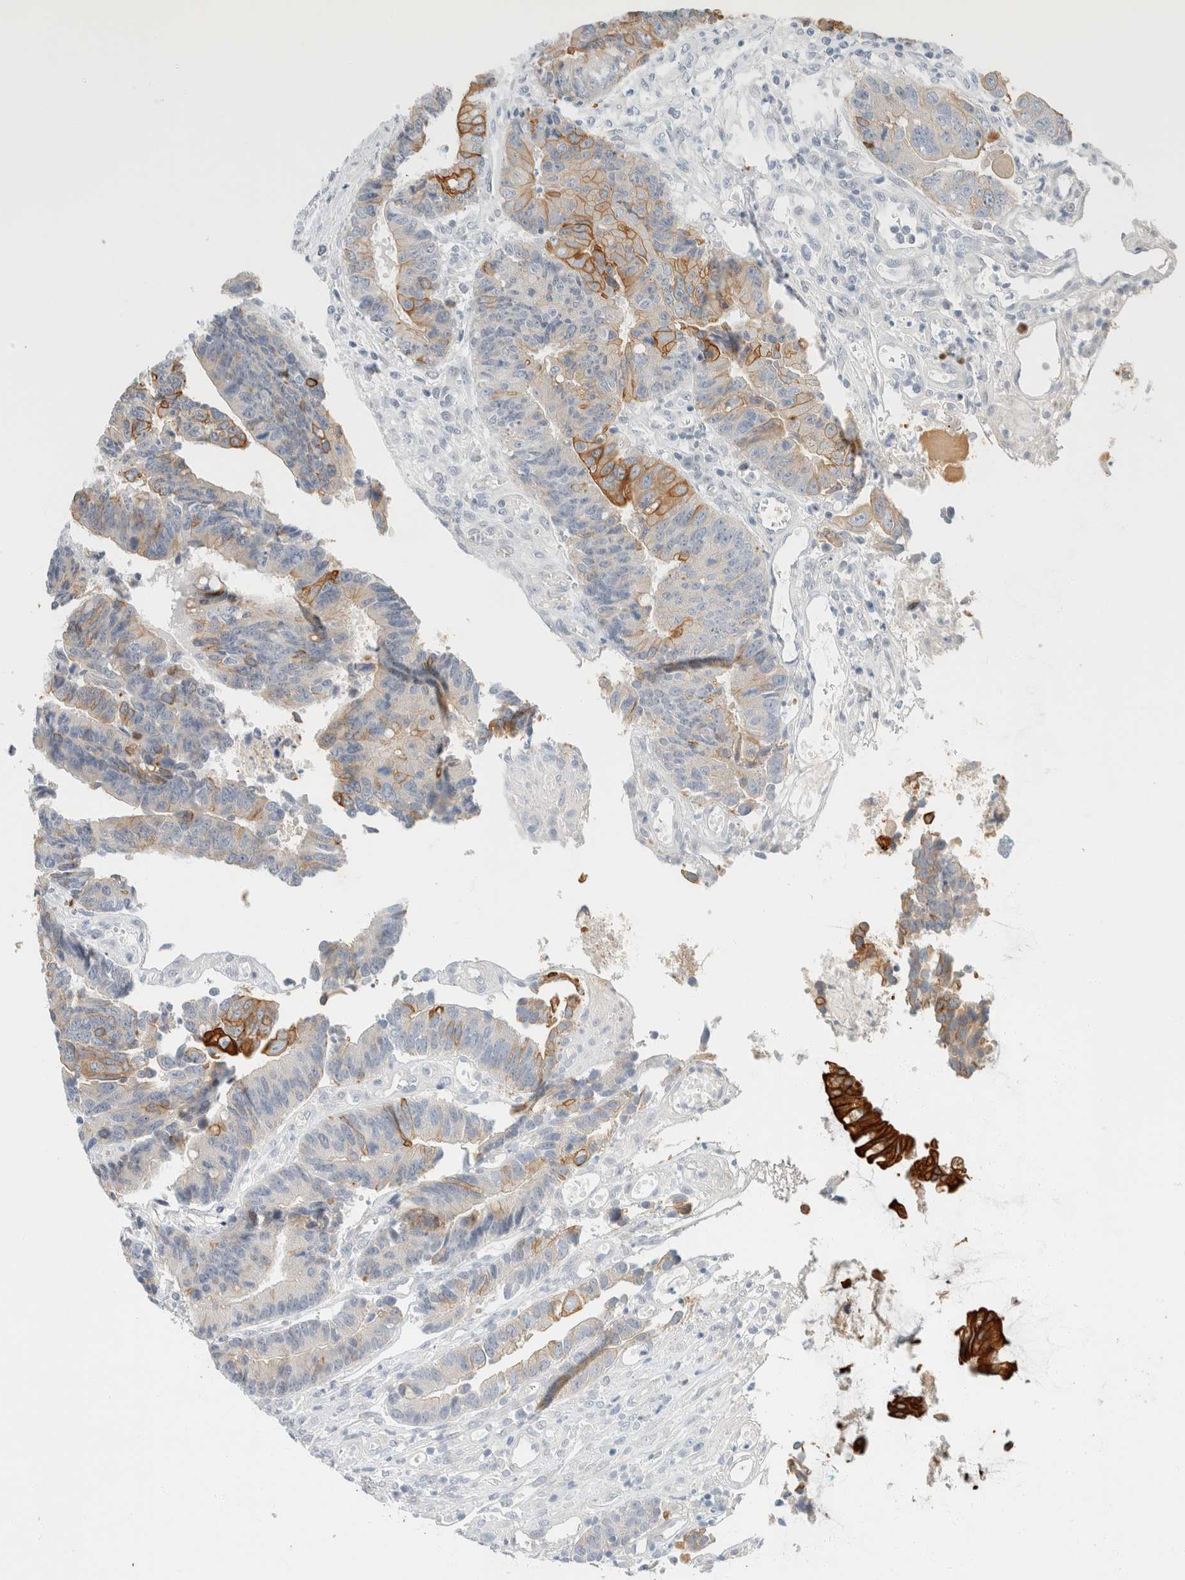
{"staining": {"intensity": "moderate", "quantity": "<25%", "location": "cytoplasmic/membranous"}, "tissue": "colorectal cancer", "cell_type": "Tumor cells", "image_type": "cancer", "snomed": [{"axis": "morphology", "description": "Adenocarcinoma, NOS"}, {"axis": "topography", "description": "Rectum"}], "caption": "IHC (DAB (3,3'-diaminobenzidine)) staining of colorectal cancer (adenocarcinoma) demonstrates moderate cytoplasmic/membranous protein staining in about <25% of tumor cells.", "gene": "KRT20", "patient": {"sex": "male", "age": 84}}